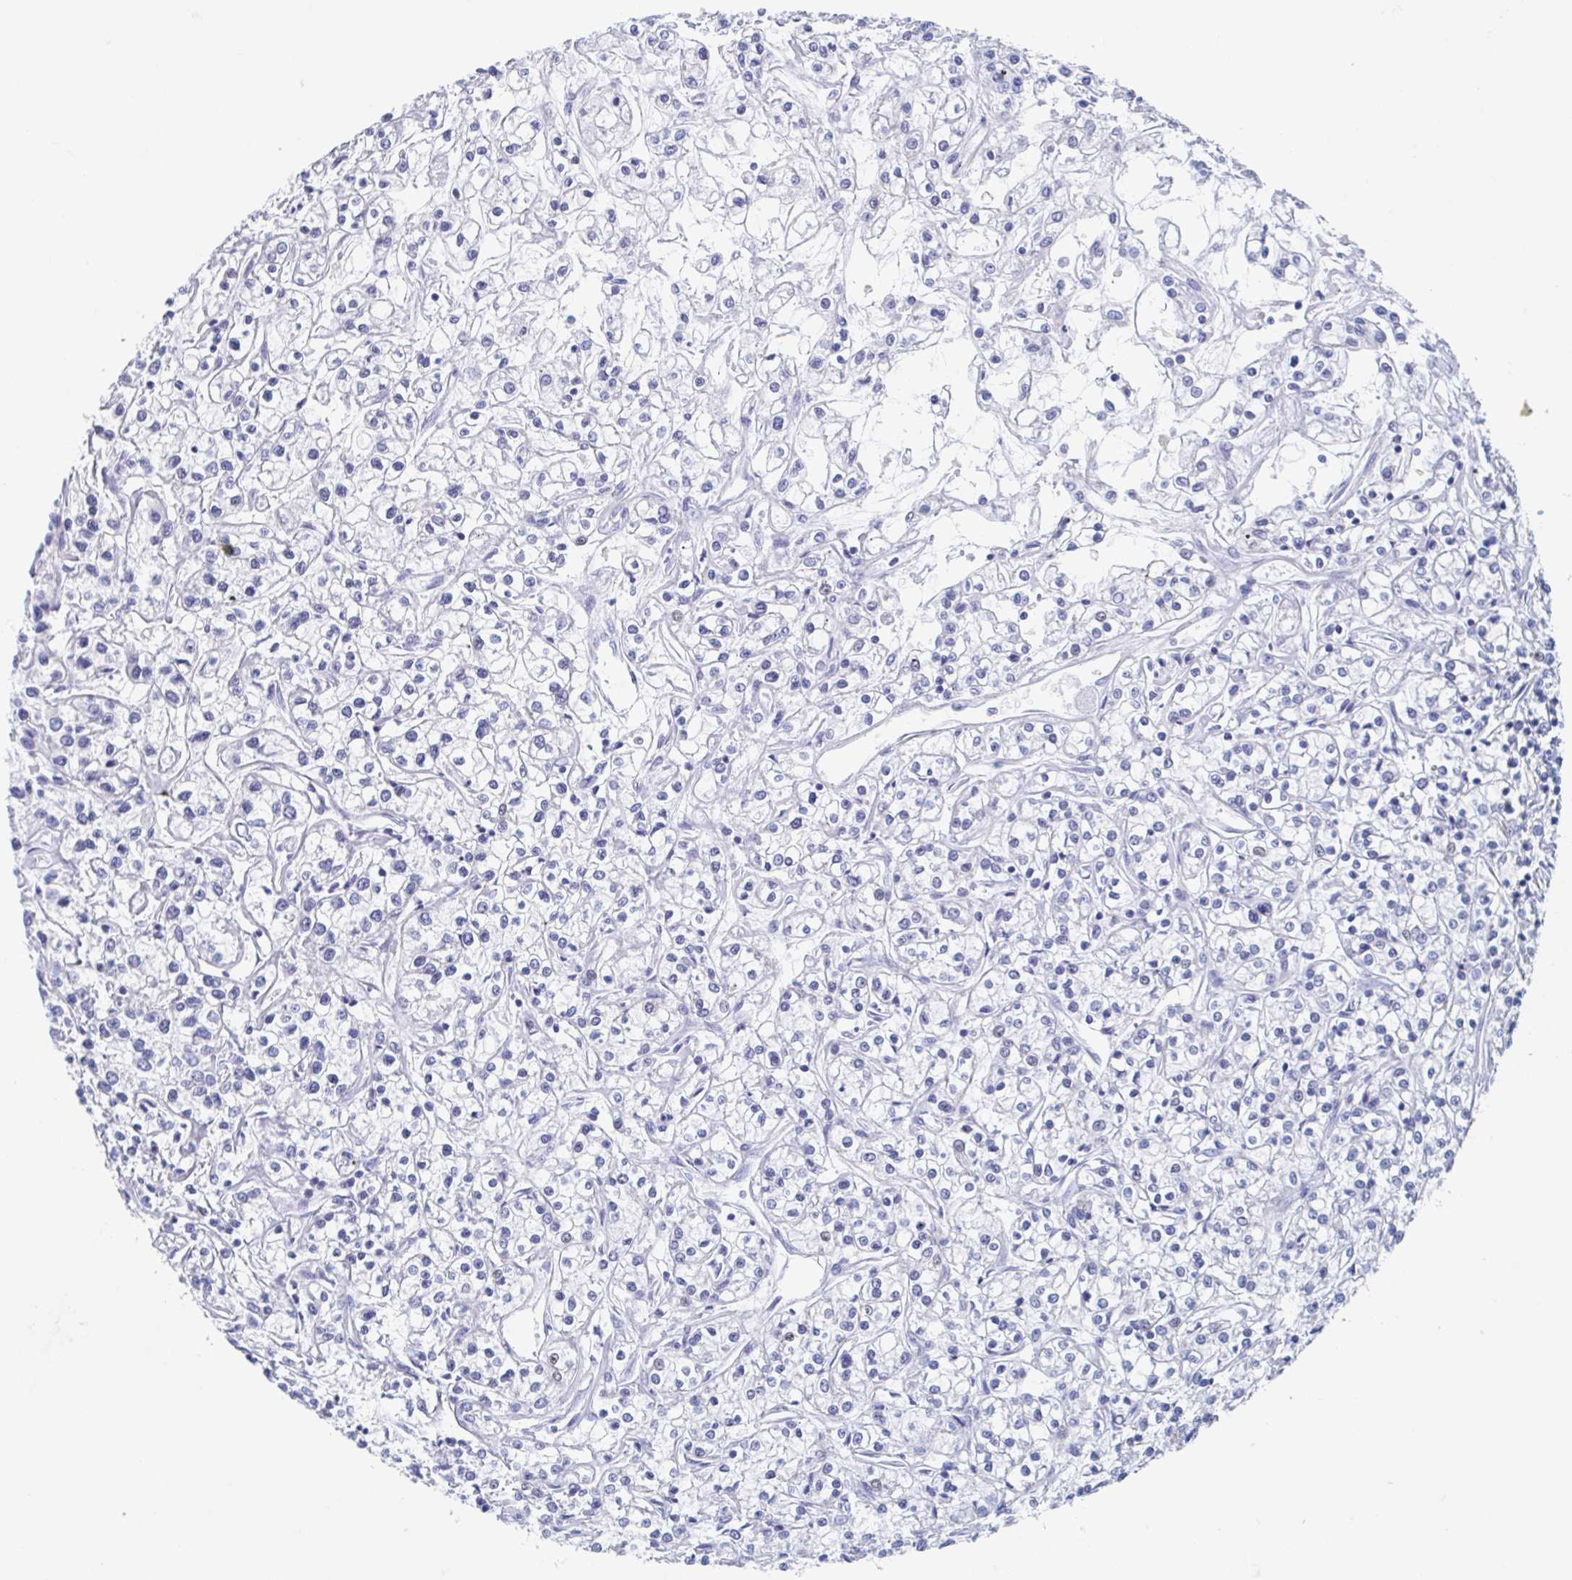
{"staining": {"intensity": "negative", "quantity": "none", "location": "none"}, "tissue": "renal cancer", "cell_type": "Tumor cells", "image_type": "cancer", "snomed": [{"axis": "morphology", "description": "Adenocarcinoma, NOS"}, {"axis": "topography", "description": "Kidney"}], "caption": "DAB immunohistochemical staining of human adenocarcinoma (renal) displays no significant staining in tumor cells.", "gene": "C10orf53", "patient": {"sex": "female", "age": 59}}